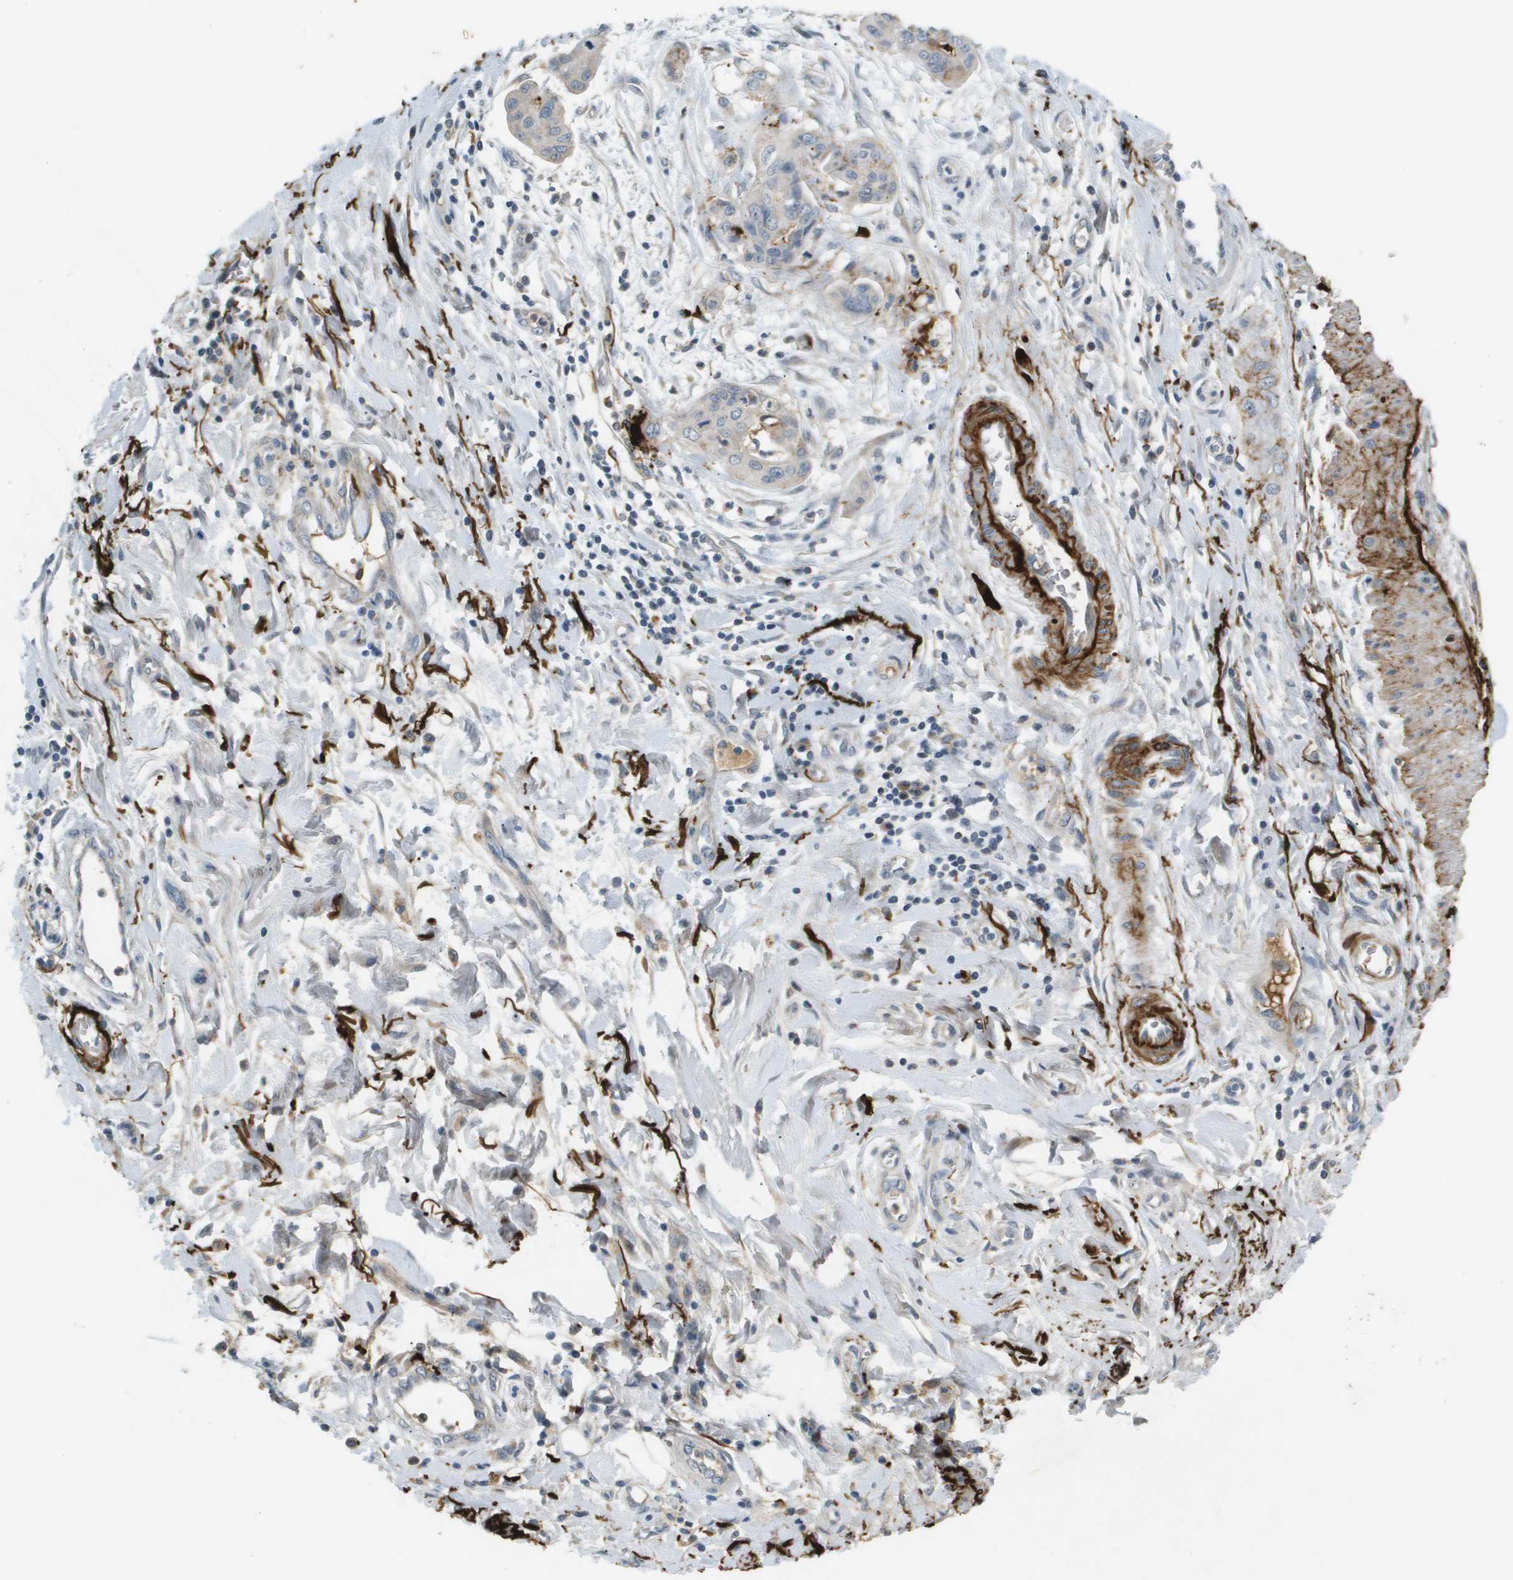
{"staining": {"intensity": "negative", "quantity": "none", "location": "none"}, "tissue": "pancreatic cancer", "cell_type": "Tumor cells", "image_type": "cancer", "snomed": [{"axis": "morphology", "description": "Adenocarcinoma, NOS"}, {"axis": "topography", "description": "Pancreas"}], "caption": "Human pancreatic cancer (adenocarcinoma) stained for a protein using immunohistochemistry reveals no staining in tumor cells.", "gene": "VTN", "patient": {"sex": "female", "age": 75}}